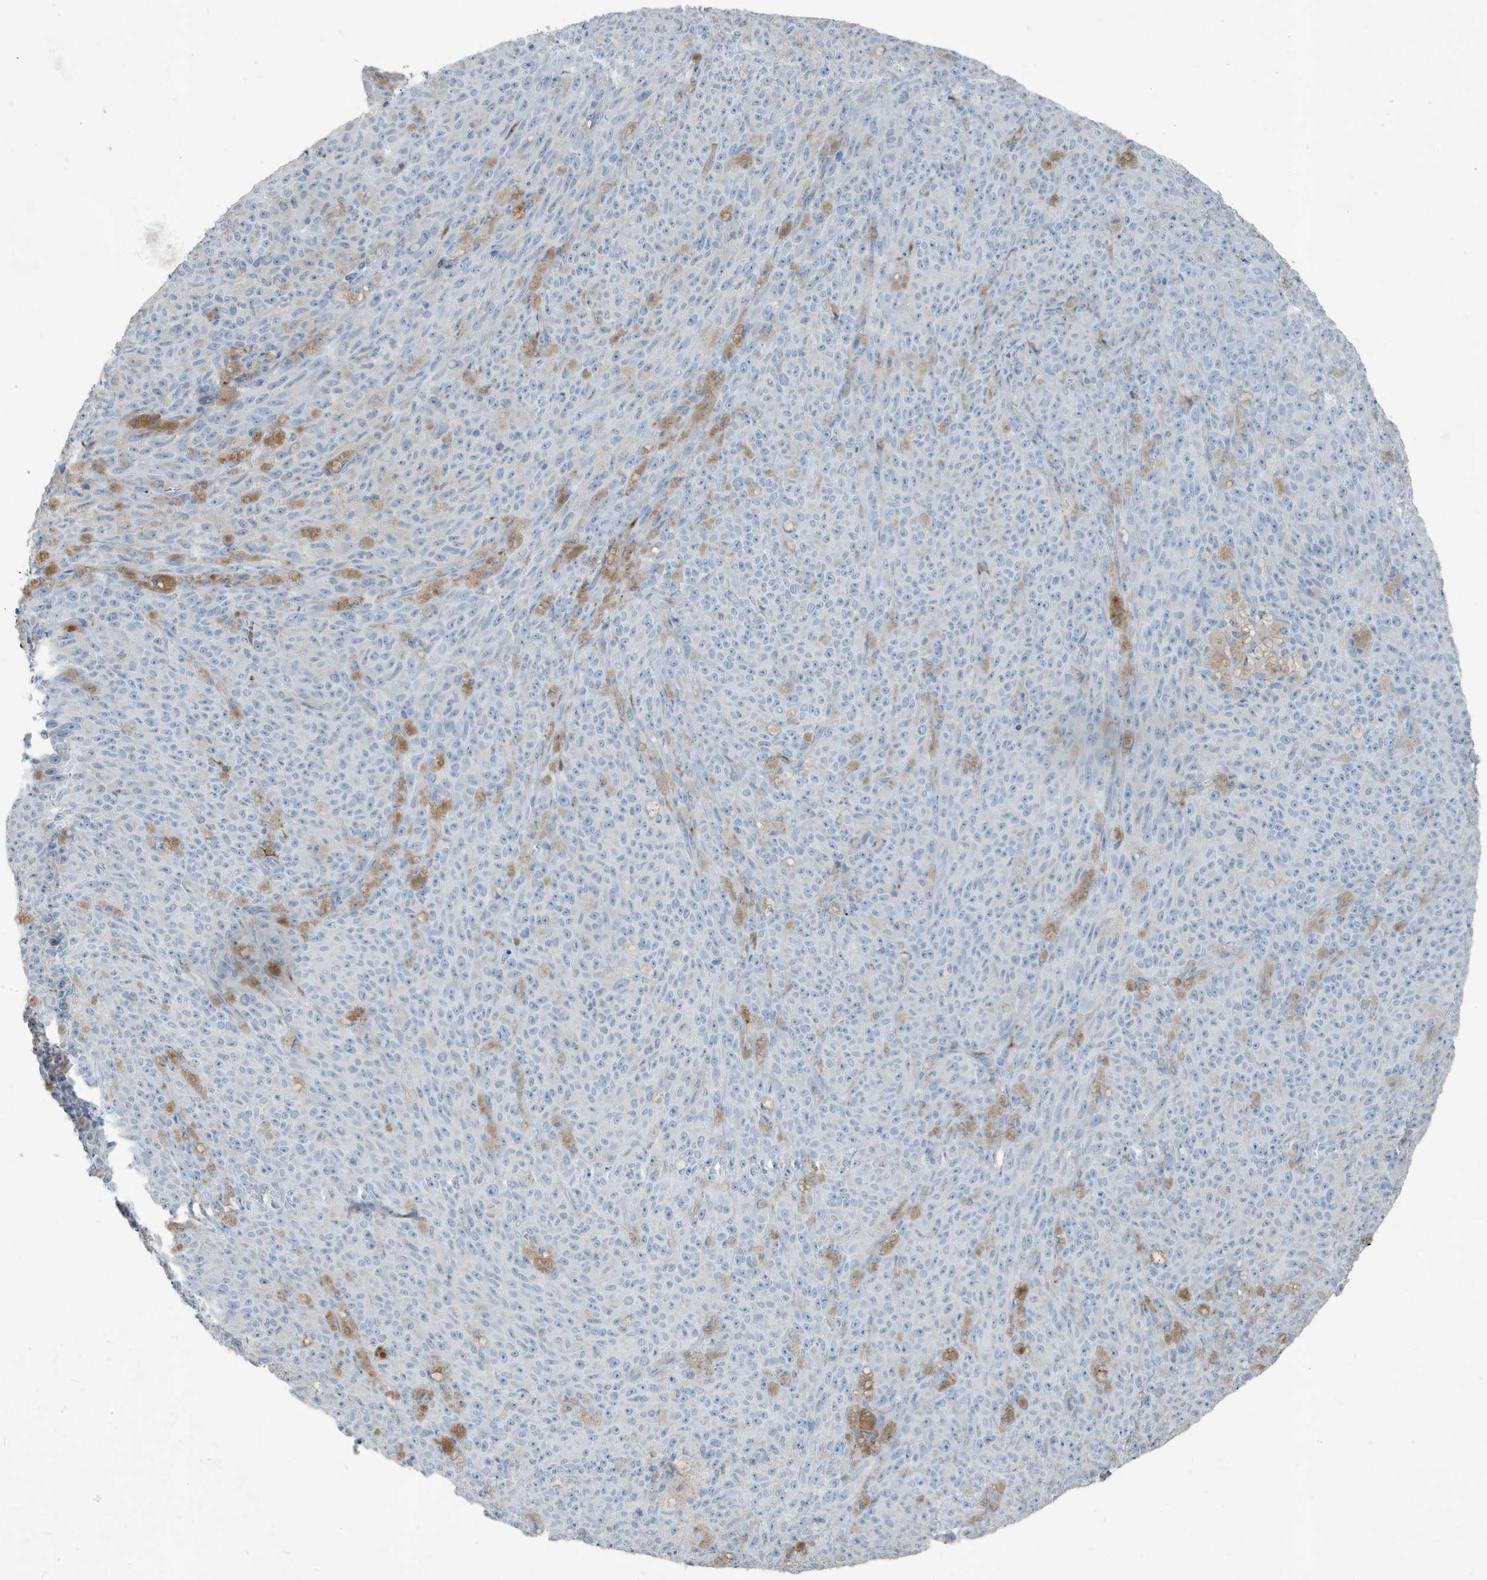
{"staining": {"intensity": "negative", "quantity": "none", "location": "none"}, "tissue": "melanoma", "cell_type": "Tumor cells", "image_type": "cancer", "snomed": [{"axis": "morphology", "description": "Malignant melanoma, NOS"}, {"axis": "topography", "description": "Skin"}], "caption": "Immunohistochemistry of human melanoma shows no positivity in tumor cells.", "gene": "FAM162A", "patient": {"sex": "female", "age": 82}}